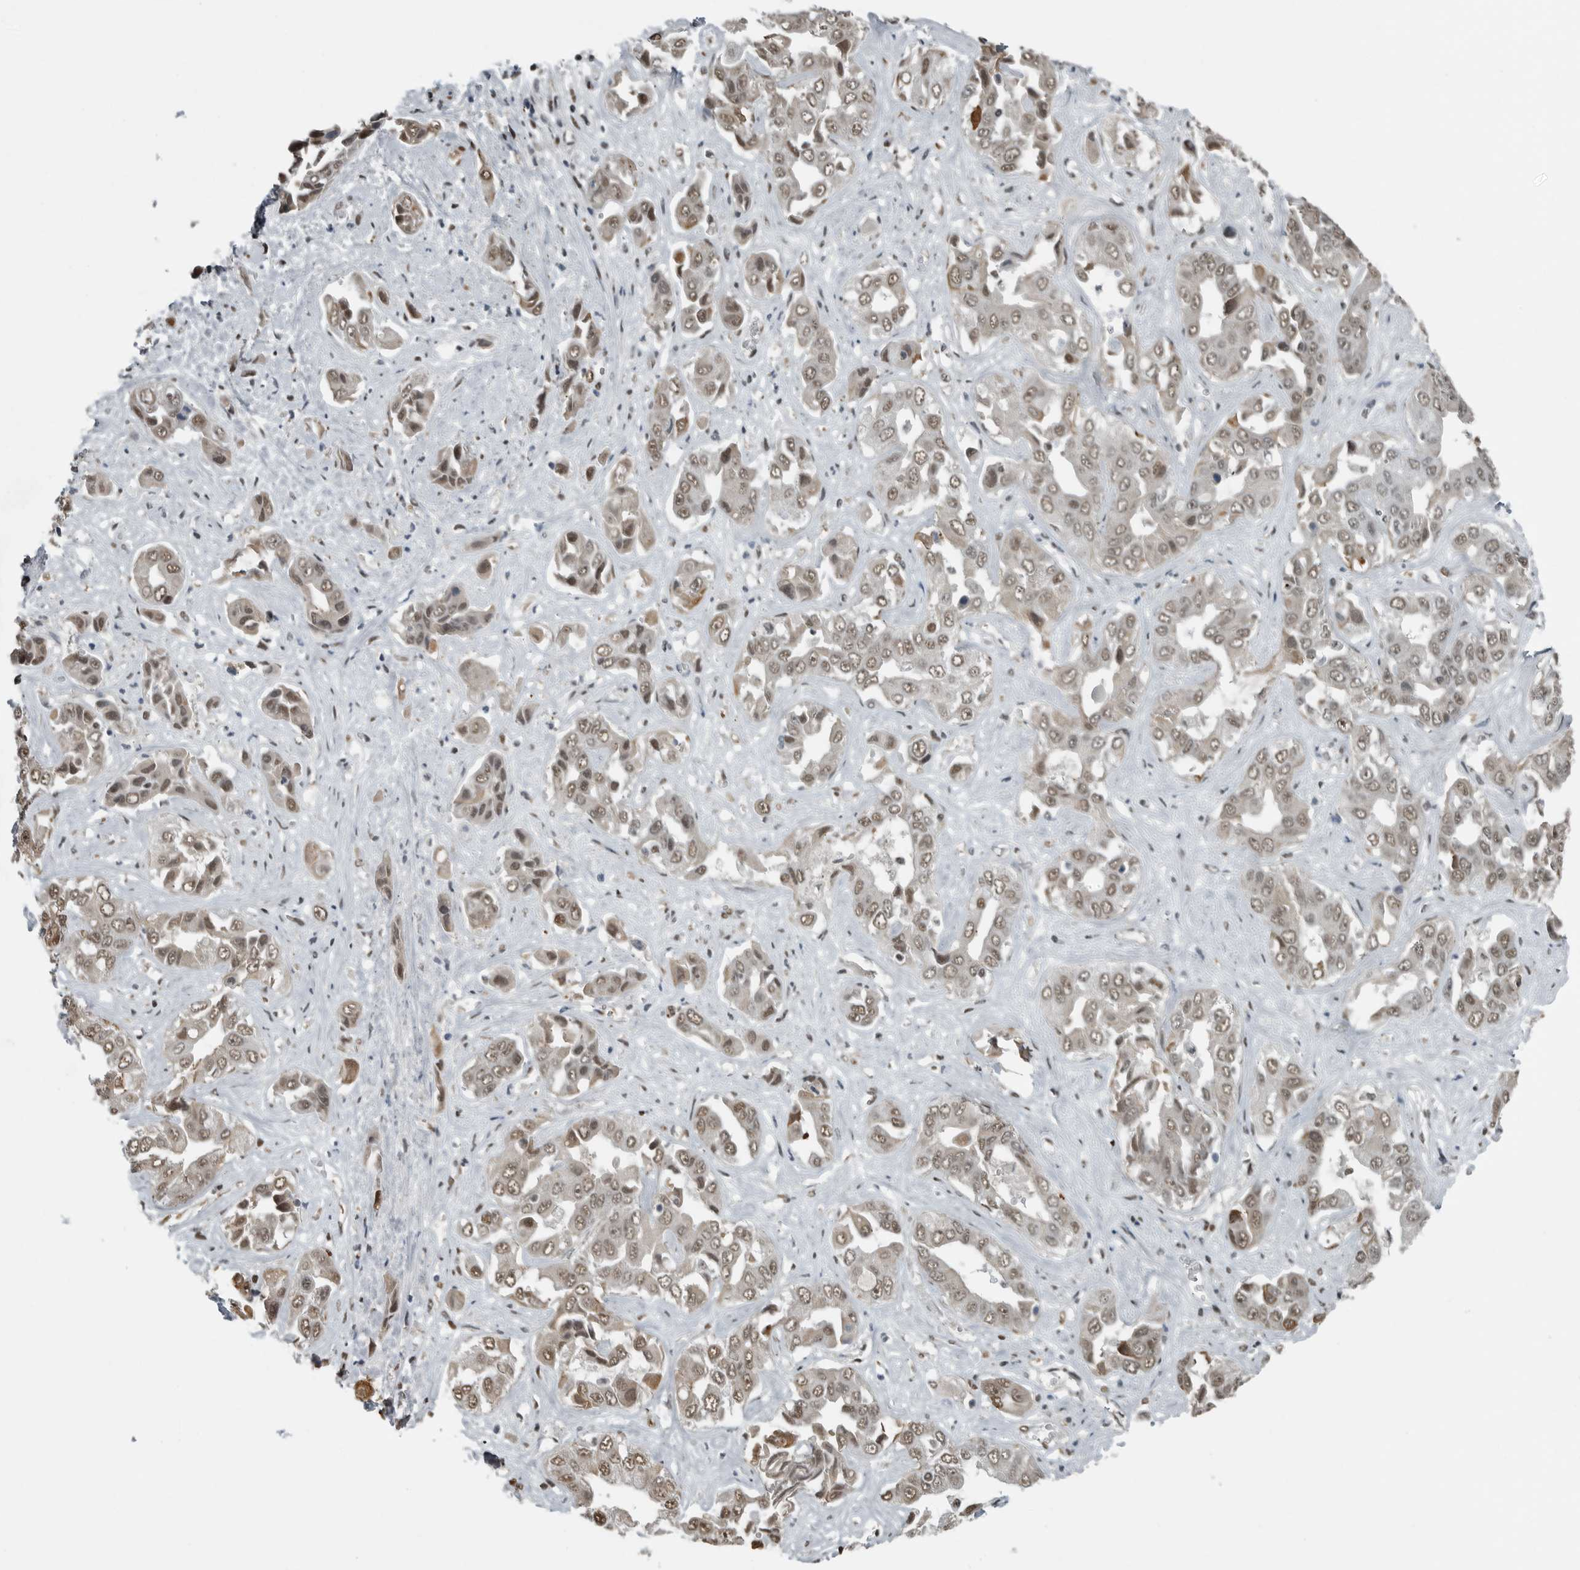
{"staining": {"intensity": "moderate", "quantity": ">75%", "location": "nuclear"}, "tissue": "liver cancer", "cell_type": "Tumor cells", "image_type": "cancer", "snomed": [{"axis": "morphology", "description": "Cholangiocarcinoma"}, {"axis": "topography", "description": "Liver"}], "caption": "Cholangiocarcinoma (liver) stained for a protein (brown) displays moderate nuclear positive staining in approximately >75% of tumor cells.", "gene": "TGS1", "patient": {"sex": "female", "age": 52}}